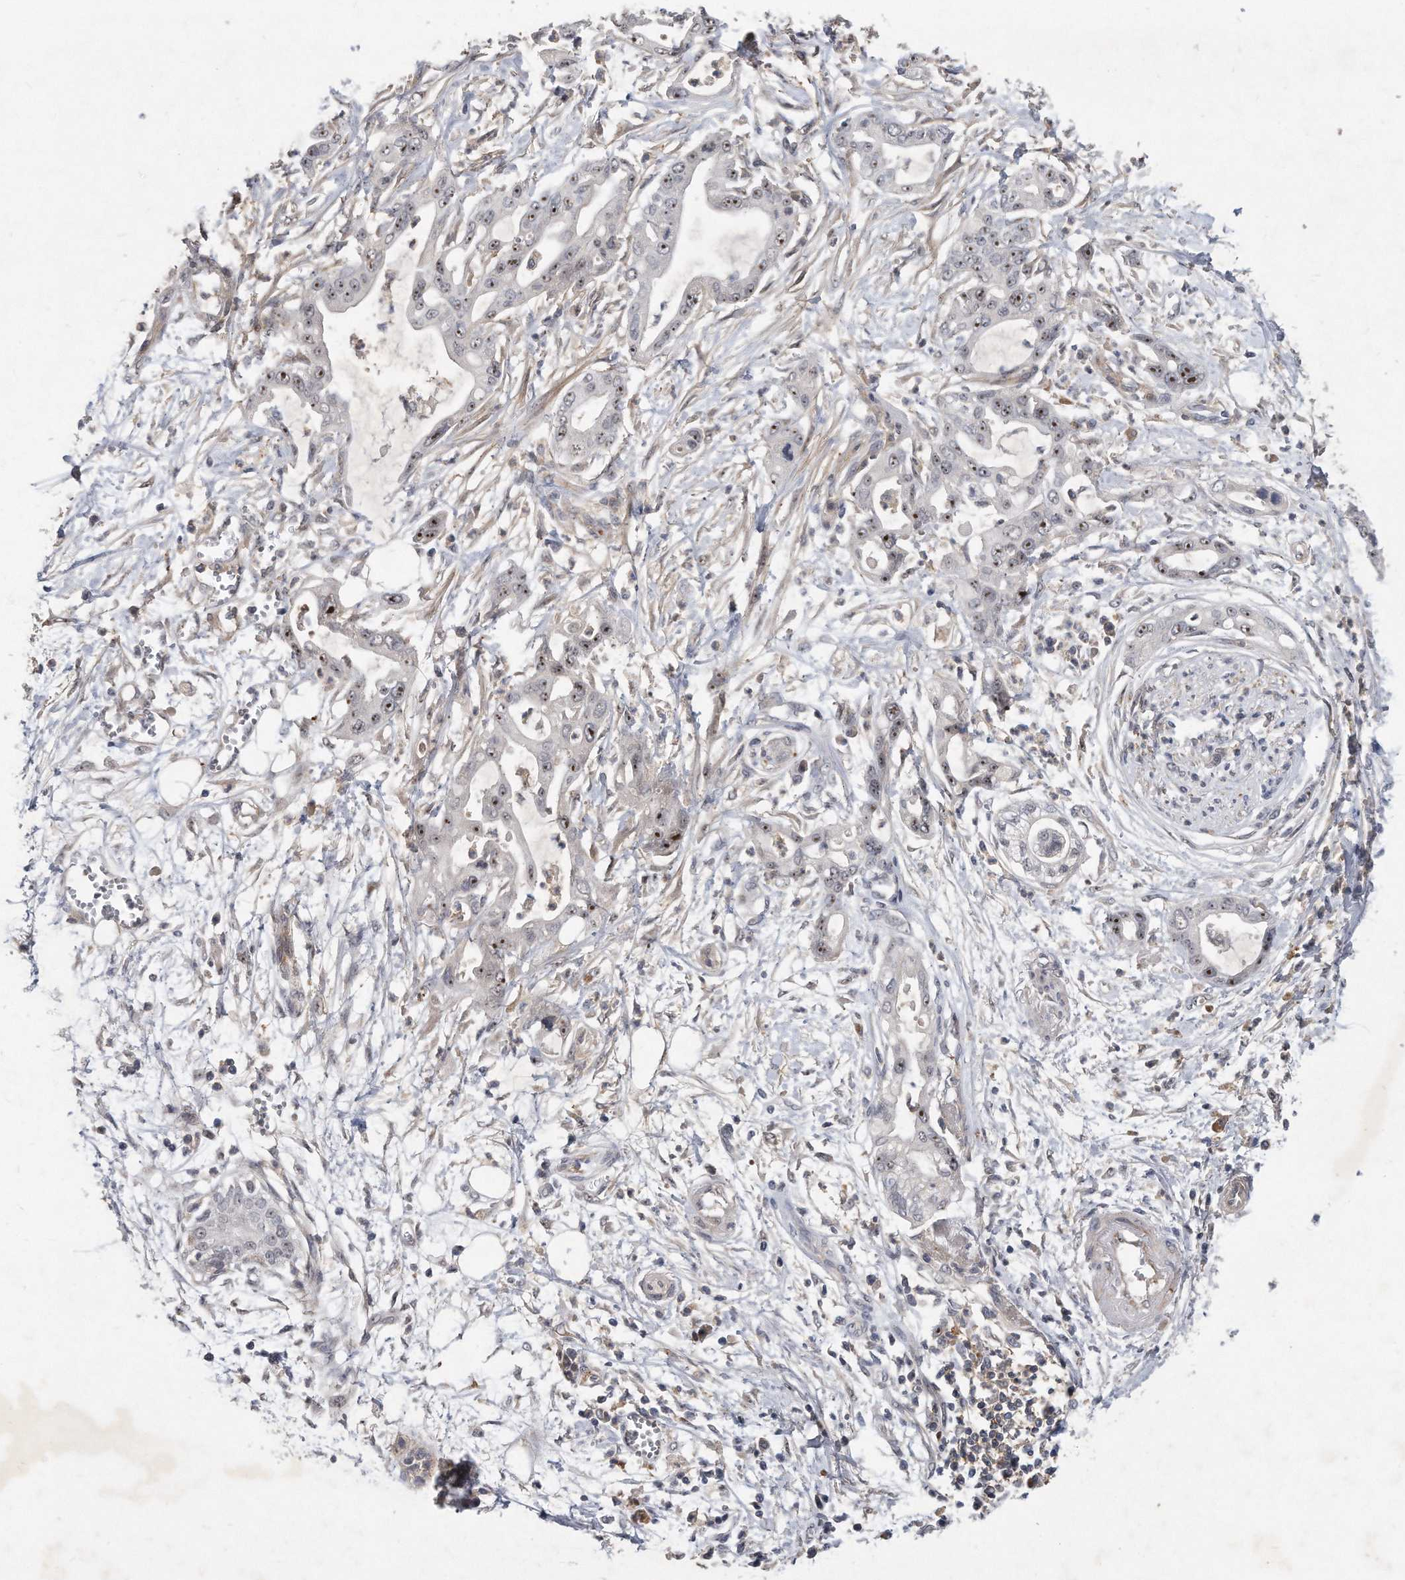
{"staining": {"intensity": "moderate", "quantity": "25%-75%", "location": "nuclear"}, "tissue": "pancreatic cancer", "cell_type": "Tumor cells", "image_type": "cancer", "snomed": [{"axis": "morphology", "description": "Adenocarcinoma, NOS"}, {"axis": "topography", "description": "Pancreas"}], "caption": "Pancreatic cancer (adenocarcinoma) stained with DAB (3,3'-diaminobenzidine) IHC shows medium levels of moderate nuclear positivity in approximately 25%-75% of tumor cells.", "gene": "PGBD2", "patient": {"sex": "male", "age": 68}}